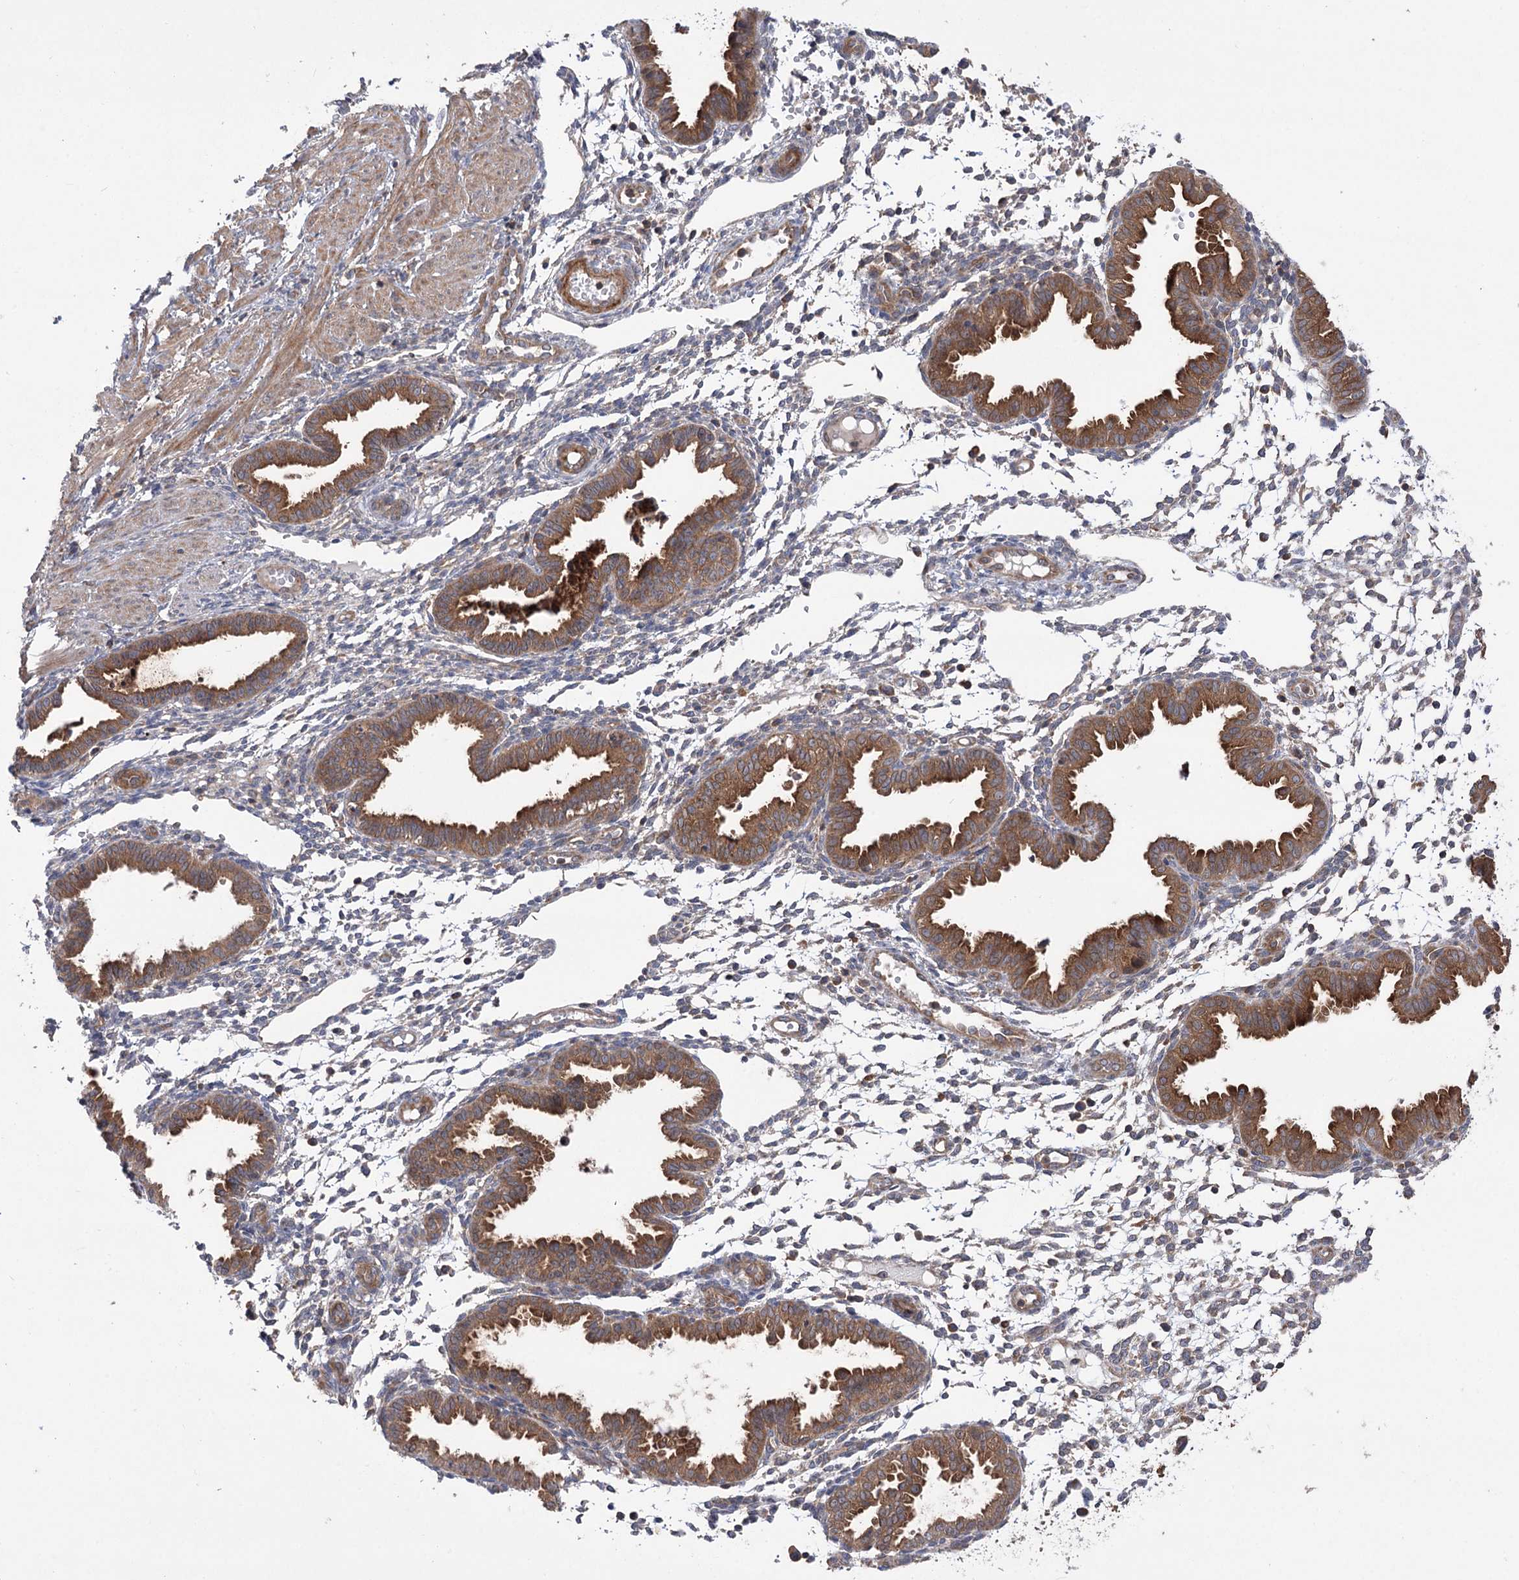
{"staining": {"intensity": "weak", "quantity": ">75%", "location": "cytoplasmic/membranous"}, "tissue": "endometrium", "cell_type": "Cells in endometrial stroma", "image_type": "normal", "snomed": [{"axis": "morphology", "description": "Normal tissue, NOS"}, {"axis": "topography", "description": "Endometrium"}], "caption": "Protein analysis of normal endometrium shows weak cytoplasmic/membranous positivity in about >75% of cells in endometrial stroma.", "gene": "VPS37B", "patient": {"sex": "female", "age": 33}}